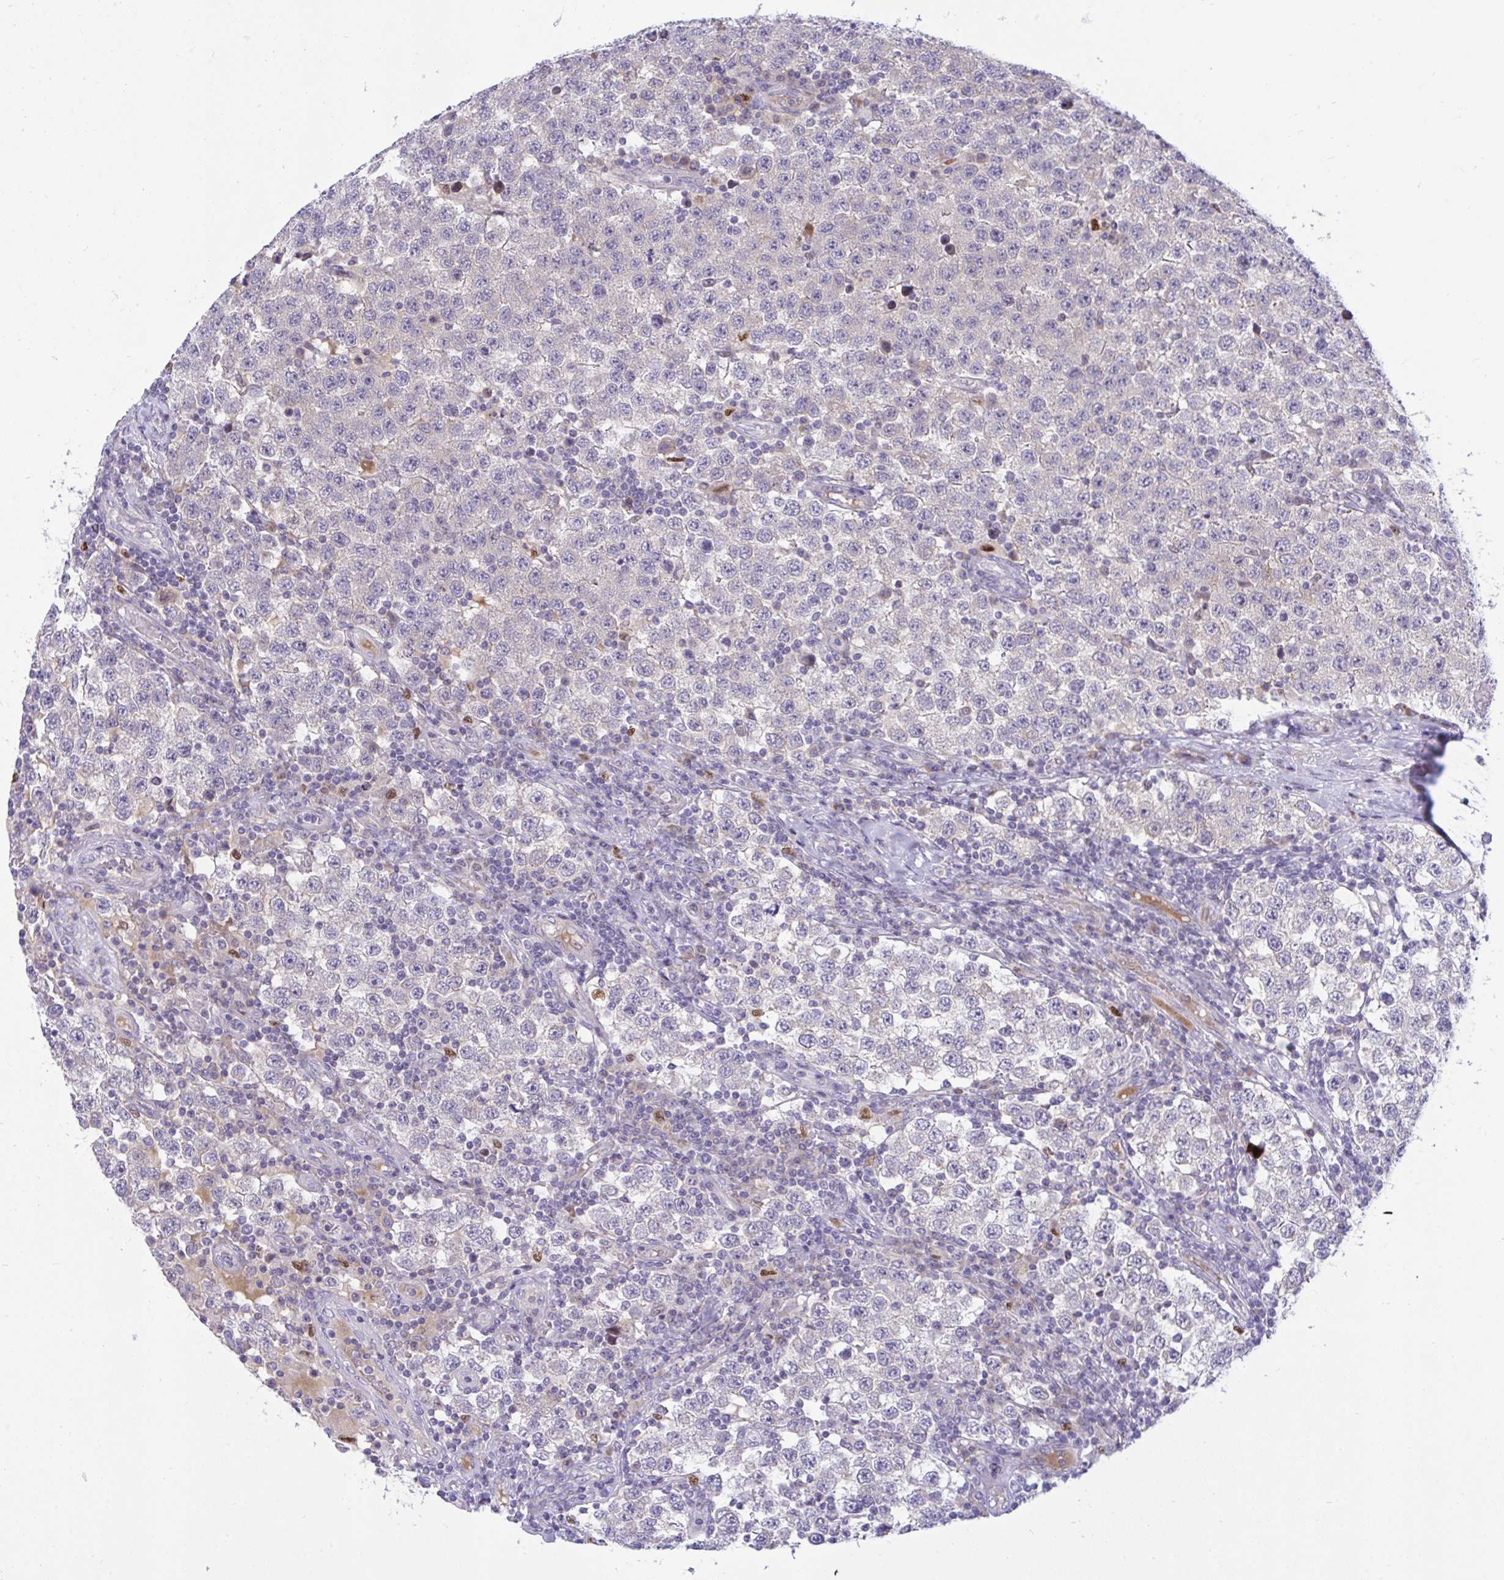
{"staining": {"intensity": "negative", "quantity": "none", "location": "none"}, "tissue": "testis cancer", "cell_type": "Tumor cells", "image_type": "cancer", "snomed": [{"axis": "morphology", "description": "Seminoma, NOS"}, {"axis": "topography", "description": "Testis"}], "caption": "A high-resolution micrograph shows immunohistochemistry staining of testis cancer (seminoma), which reveals no significant expression in tumor cells.", "gene": "EPOP", "patient": {"sex": "male", "age": 34}}